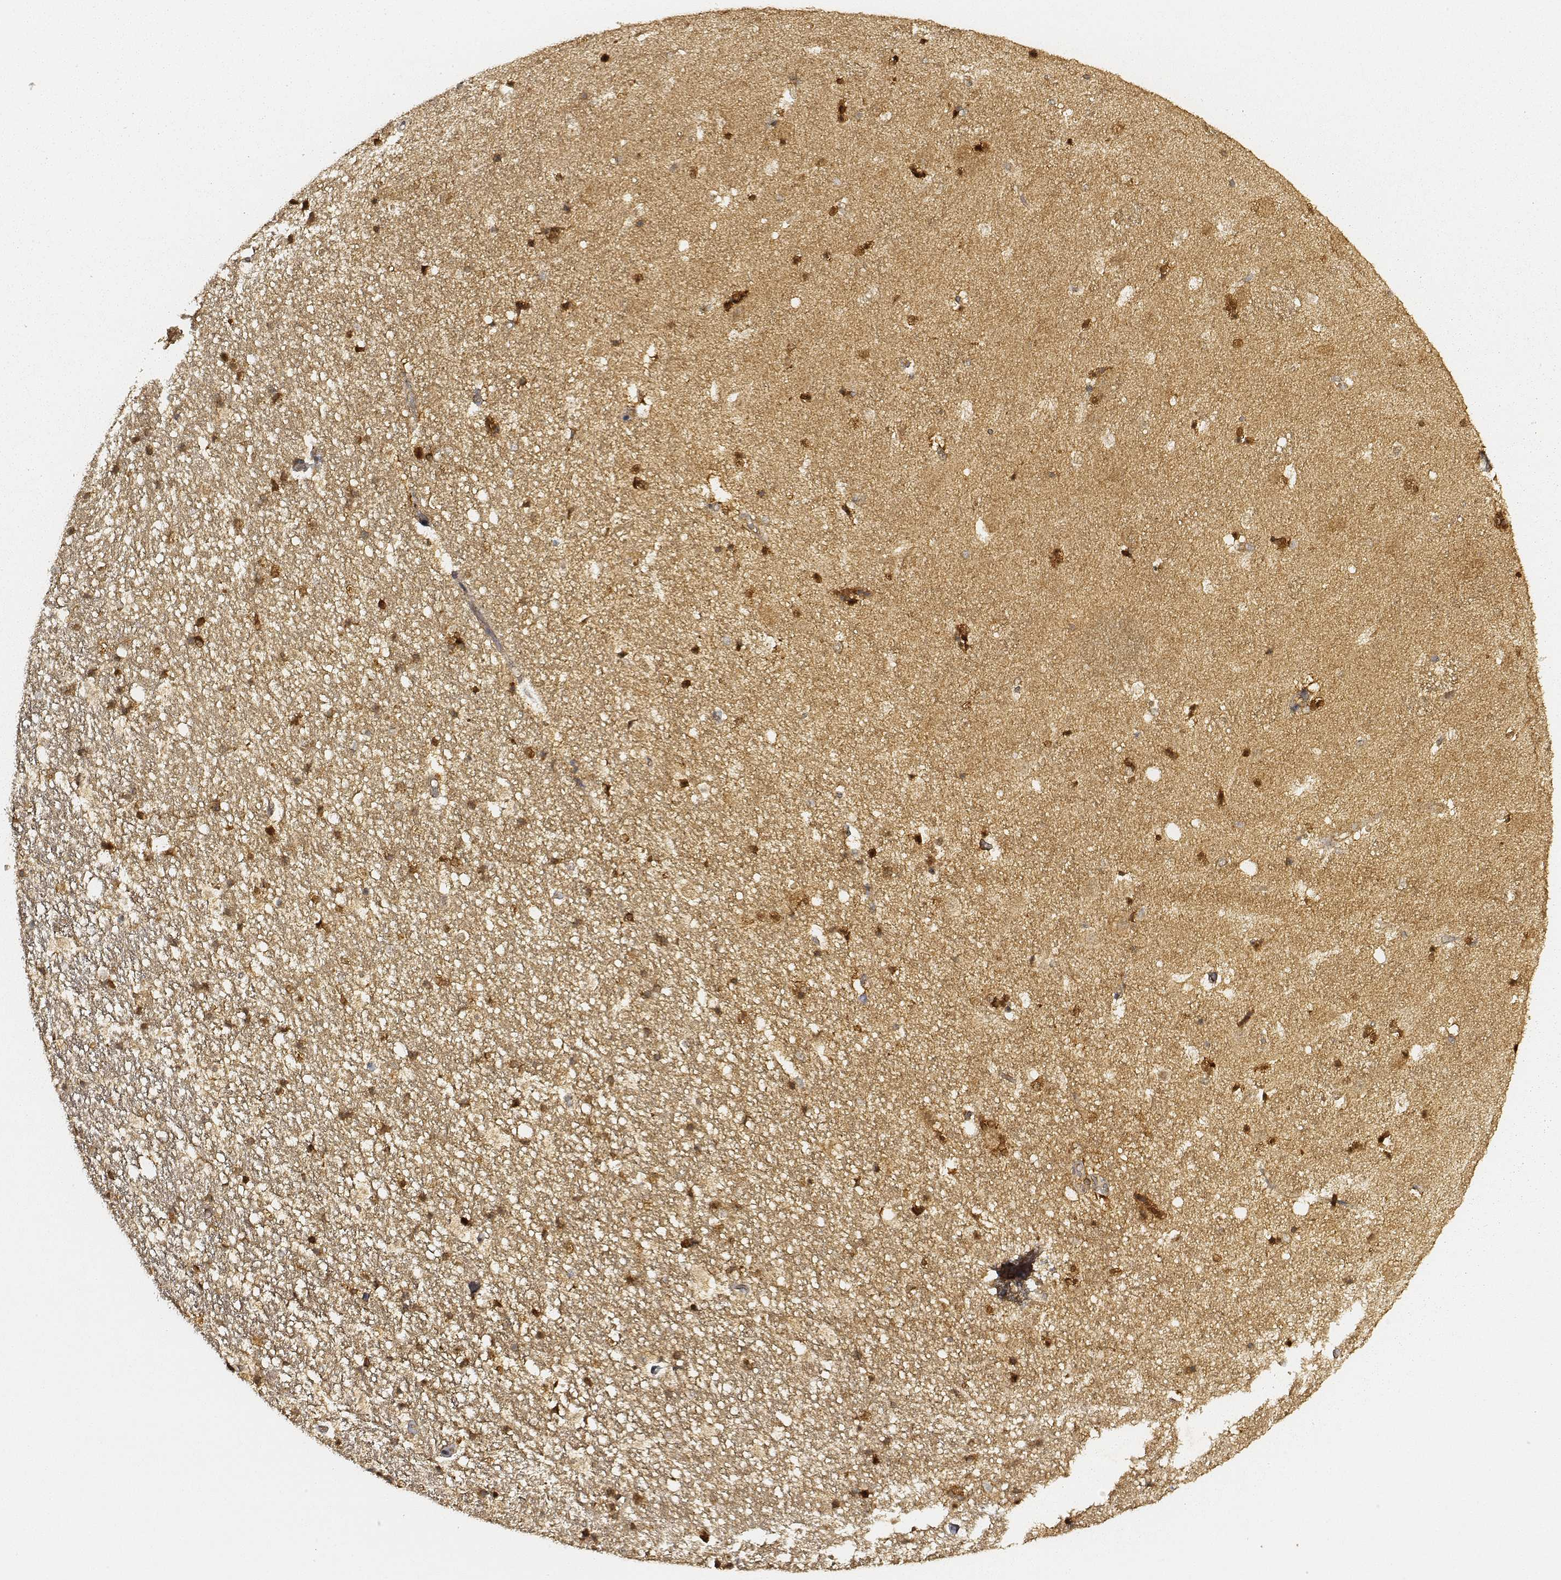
{"staining": {"intensity": "strong", "quantity": ">75%", "location": "cytoplasmic/membranous"}, "tissue": "hippocampus", "cell_type": "Glial cells", "image_type": "normal", "snomed": [{"axis": "morphology", "description": "Normal tissue, NOS"}, {"axis": "topography", "description": "Hippocampus"}], "caption": "DAB immunohistochemical staining of normal hippocampus exhibits strong cytoplasmic/membranous protein staining in about >75% of glial cells. (DAB (3,3'-diaminobenzidine) IHC with brightfield microscopy, high magnification).", "gene": "CARS1", "patient": {"sex": "male", "age": 49}}